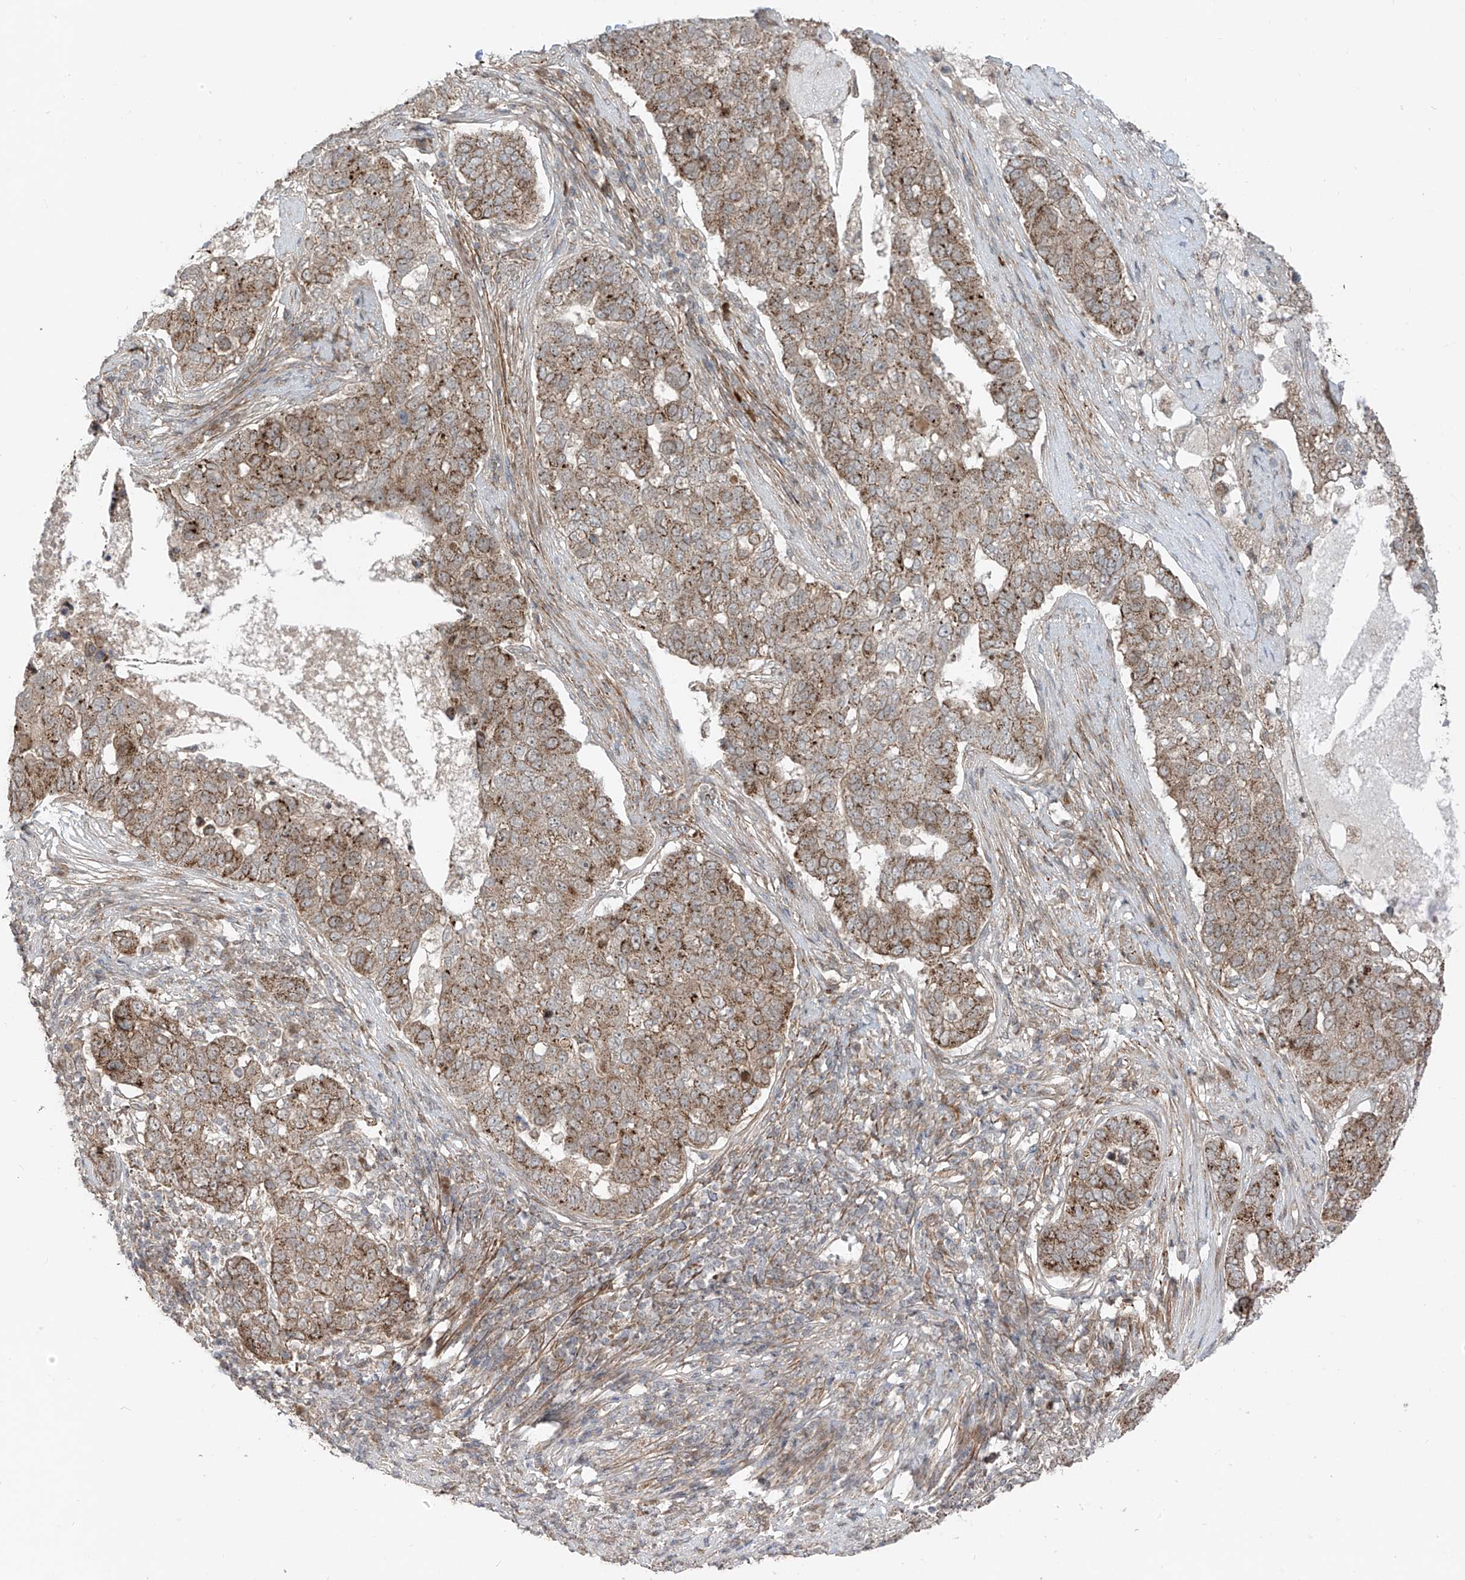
{"staining": {"intensity": "moderate", "quantity": ">75%", "location": "cytoplasmic/membranous"}, "tissue": "pancreatic cancer", "cell_type": "Tumor cells", "image_type": "cancer", "snomed": [{"axis": "morphology", "description": "Adenocarcinoma, NOS"}, {"axis": "topography", "description": "Pancreas"}], "caption": "Adenocarcinoma (pancreatic) stained for a protein (brown) shows moderate cytoplasmic/membranous positive positivity in approximately >75% of tumor cells.", "gene": "PDE11A", "patient": {"sex": "female", "age": 61}}